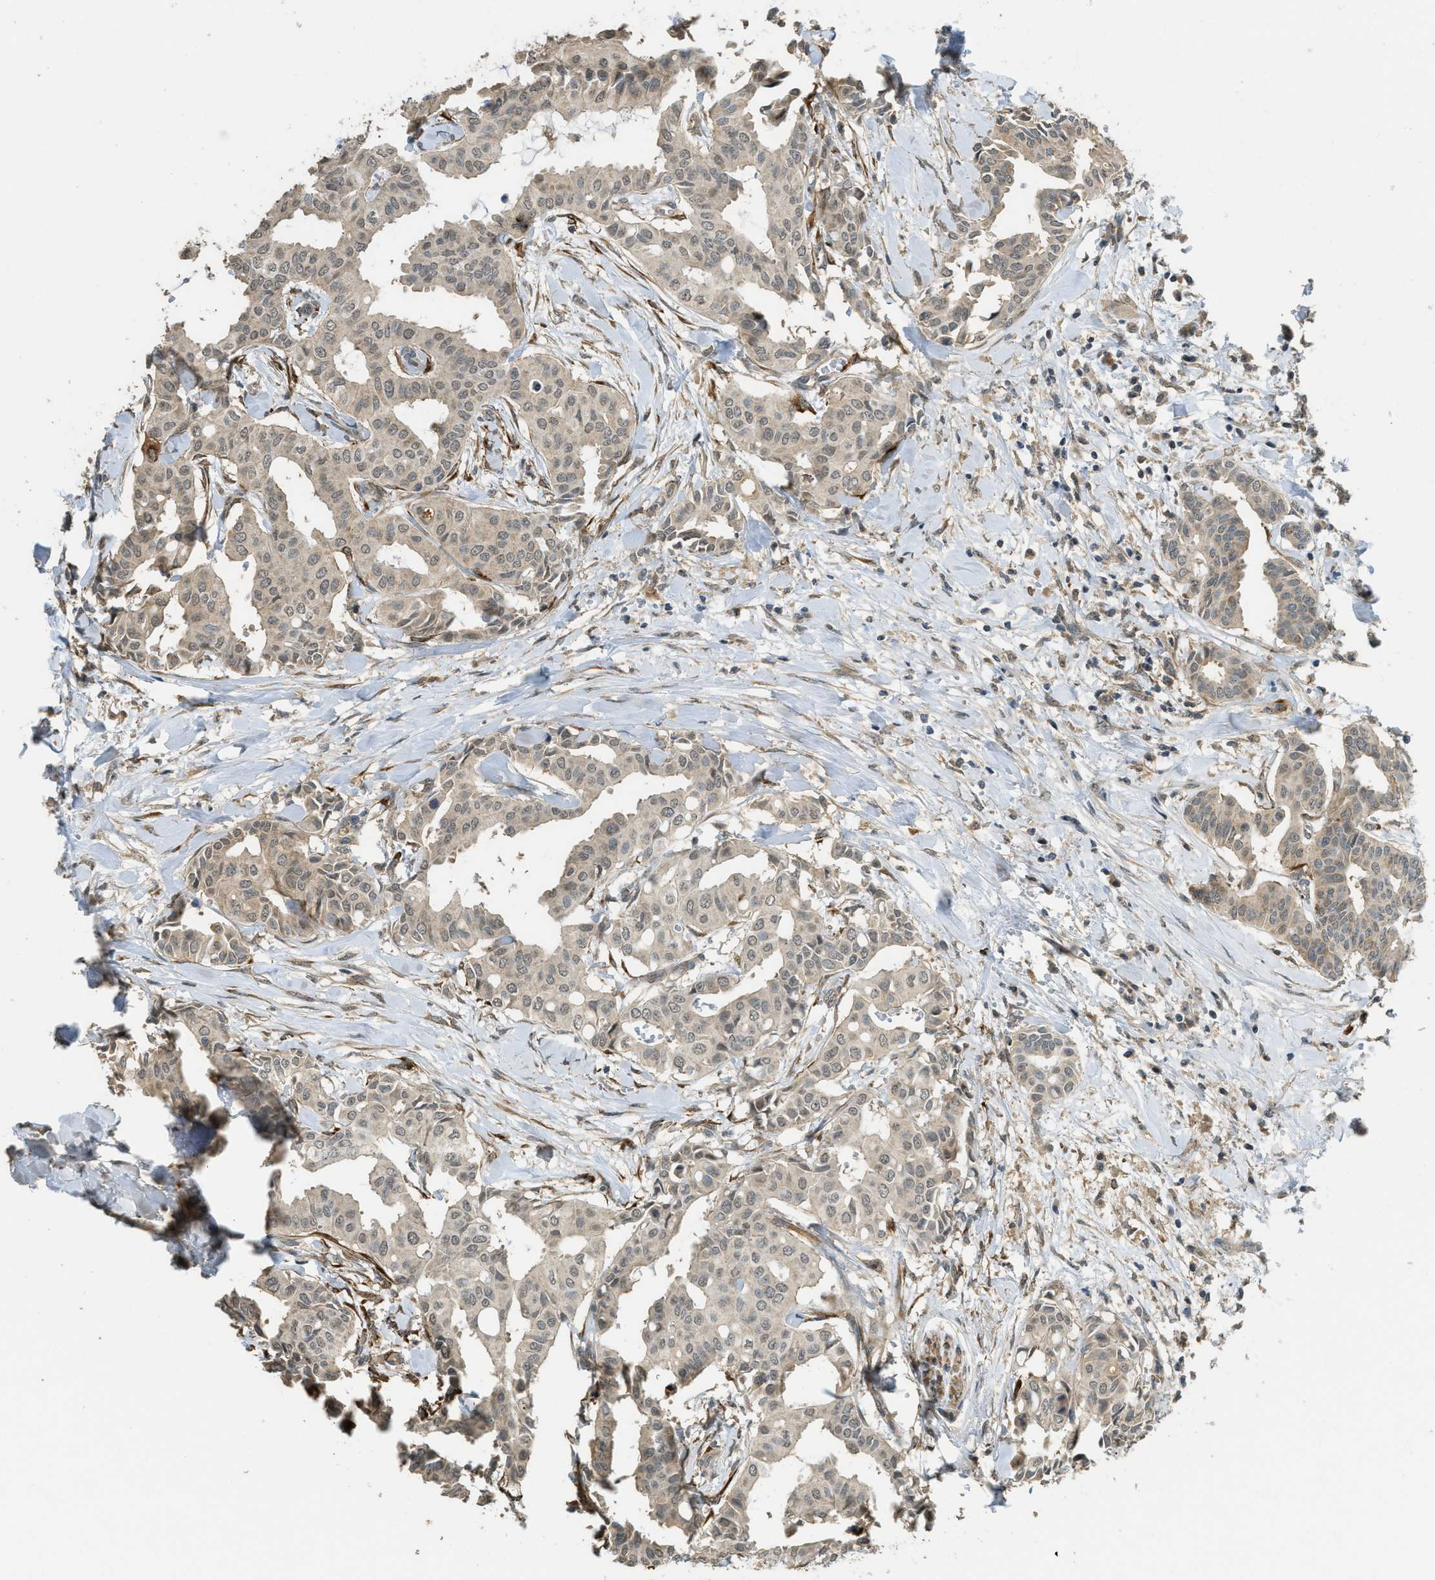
{"staining": {"intensity": "weak", "quantity": ">75%", "location": "cytoplasmic/membranous"}, "tissue": "head and neck cancer", "cell_type": "Tumor cells", "image_type": "cancer", "snomed": [{"axis": "morphology", "description": "Adenocarcinoma, NOS"}, {"axis": "topography", "description": "Salivary gland"}, {"axis": "topography", "description": "Head-Neck"}], "caption": "DAB immunohistochemical staining of head and neck cancer (adenocarcinoma) demonstrates weak cytoplasmic/membranous protein expression in about >75% of tumor cells. (DAB (3,3'-diaminobenzidine) IHC, brown staining for protein, blue staining for nuclei).", "gene": "IGF2BP2", "patient": {"sex": "female", "age": 59}}